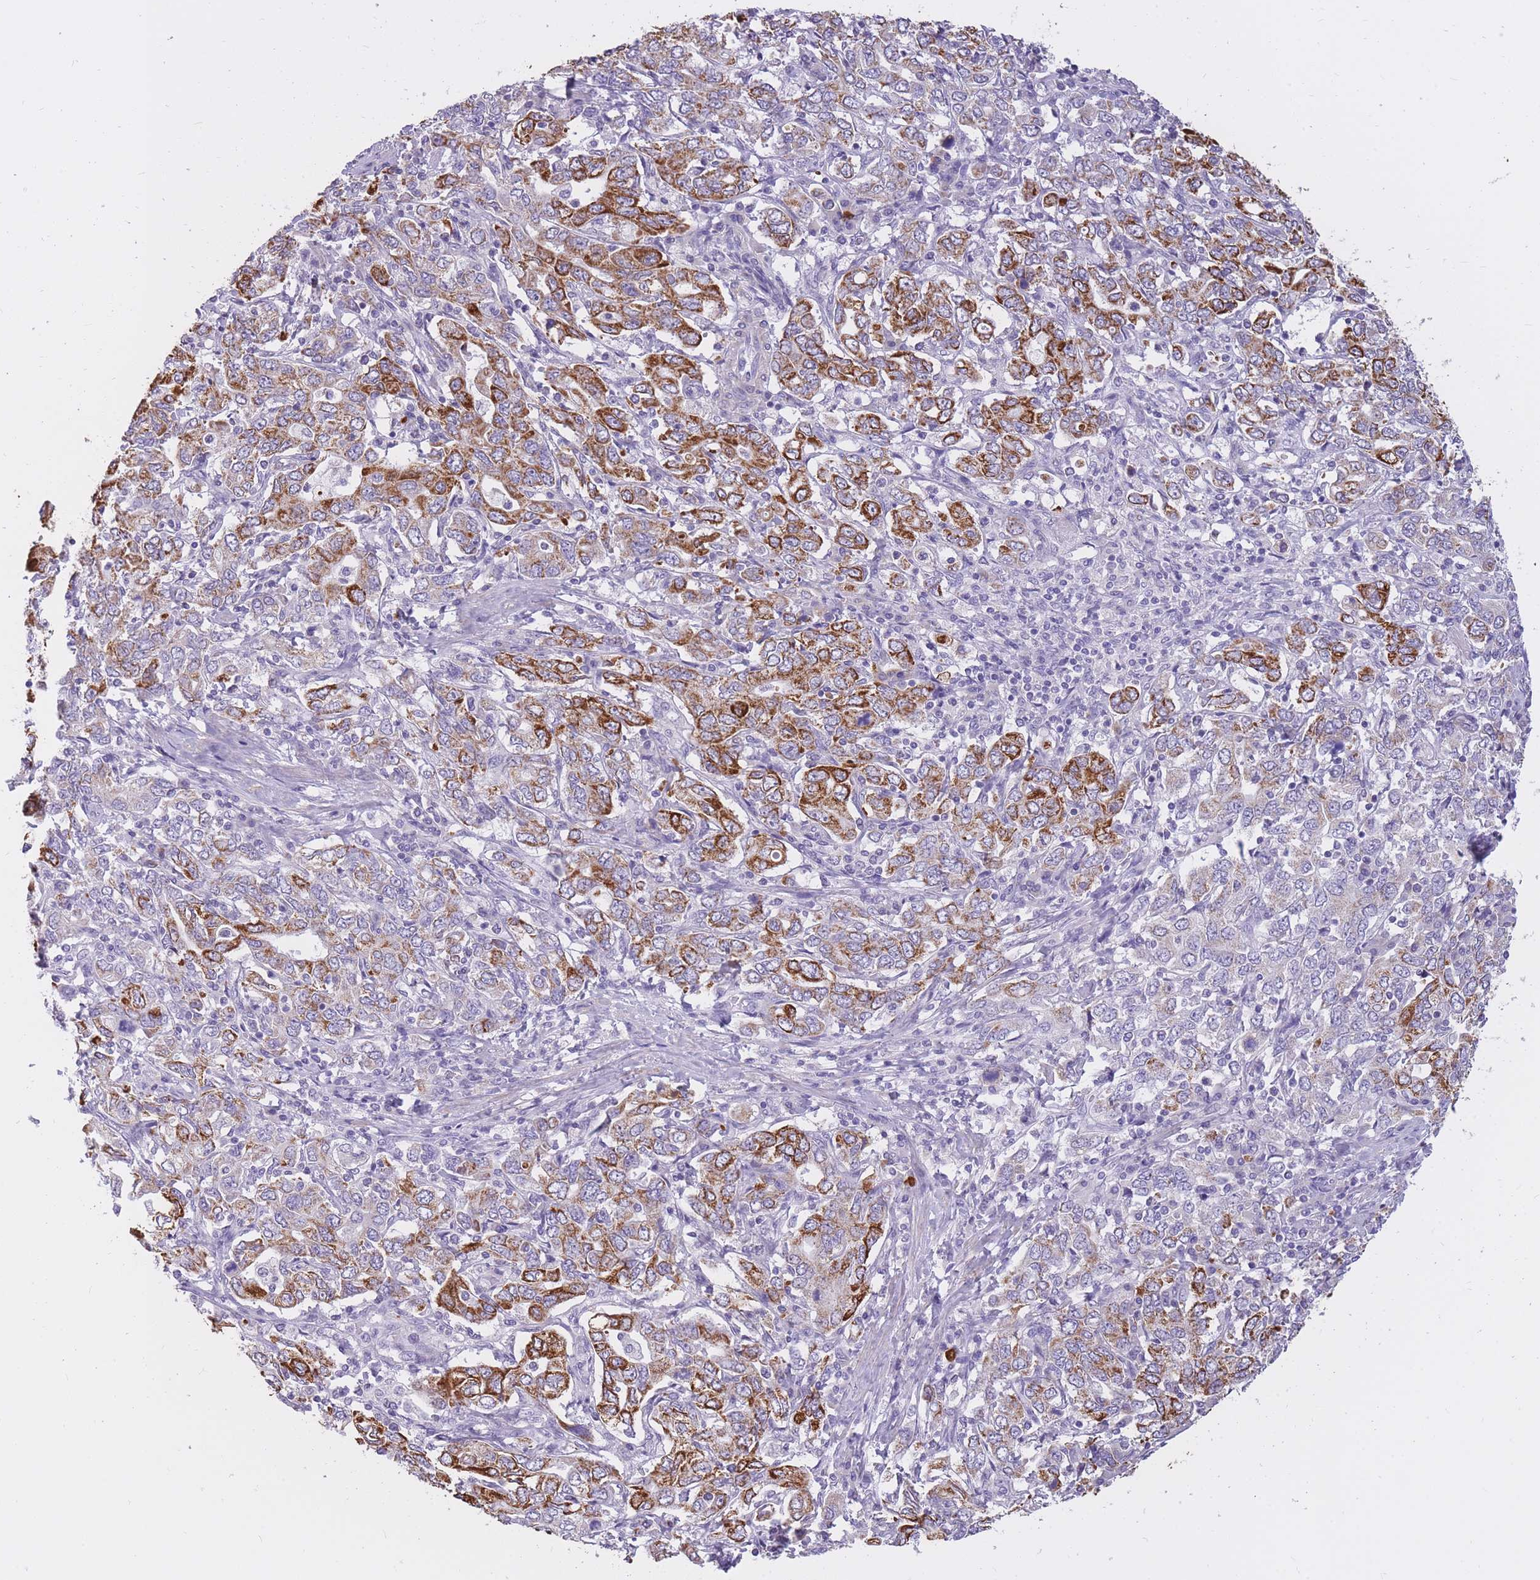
{"staining": {"intensity": "strong", "quantity": ">75%", "location": "cytoplasmic/membranous"}, "tissue": "stomach cancer", "cell_type": "Tumor cells", "image_type": "cancer", "snomed": [{"axis": "morphology", "description": "Adenocarcinoma, NOS"}, {"axis": "topography", "description": "Stomach, upper"}, {"axis": "topography", "description": "Stomach"}], "caption": "Immunohistochemical staining of stomach cancer (adenocarcinoma) demonstrates high levels of strong cytoplasmic/membranous expression in about >75% of tumor cells.", "gene": "RNF170", "patient": {"sex": "male", "age": 62}}